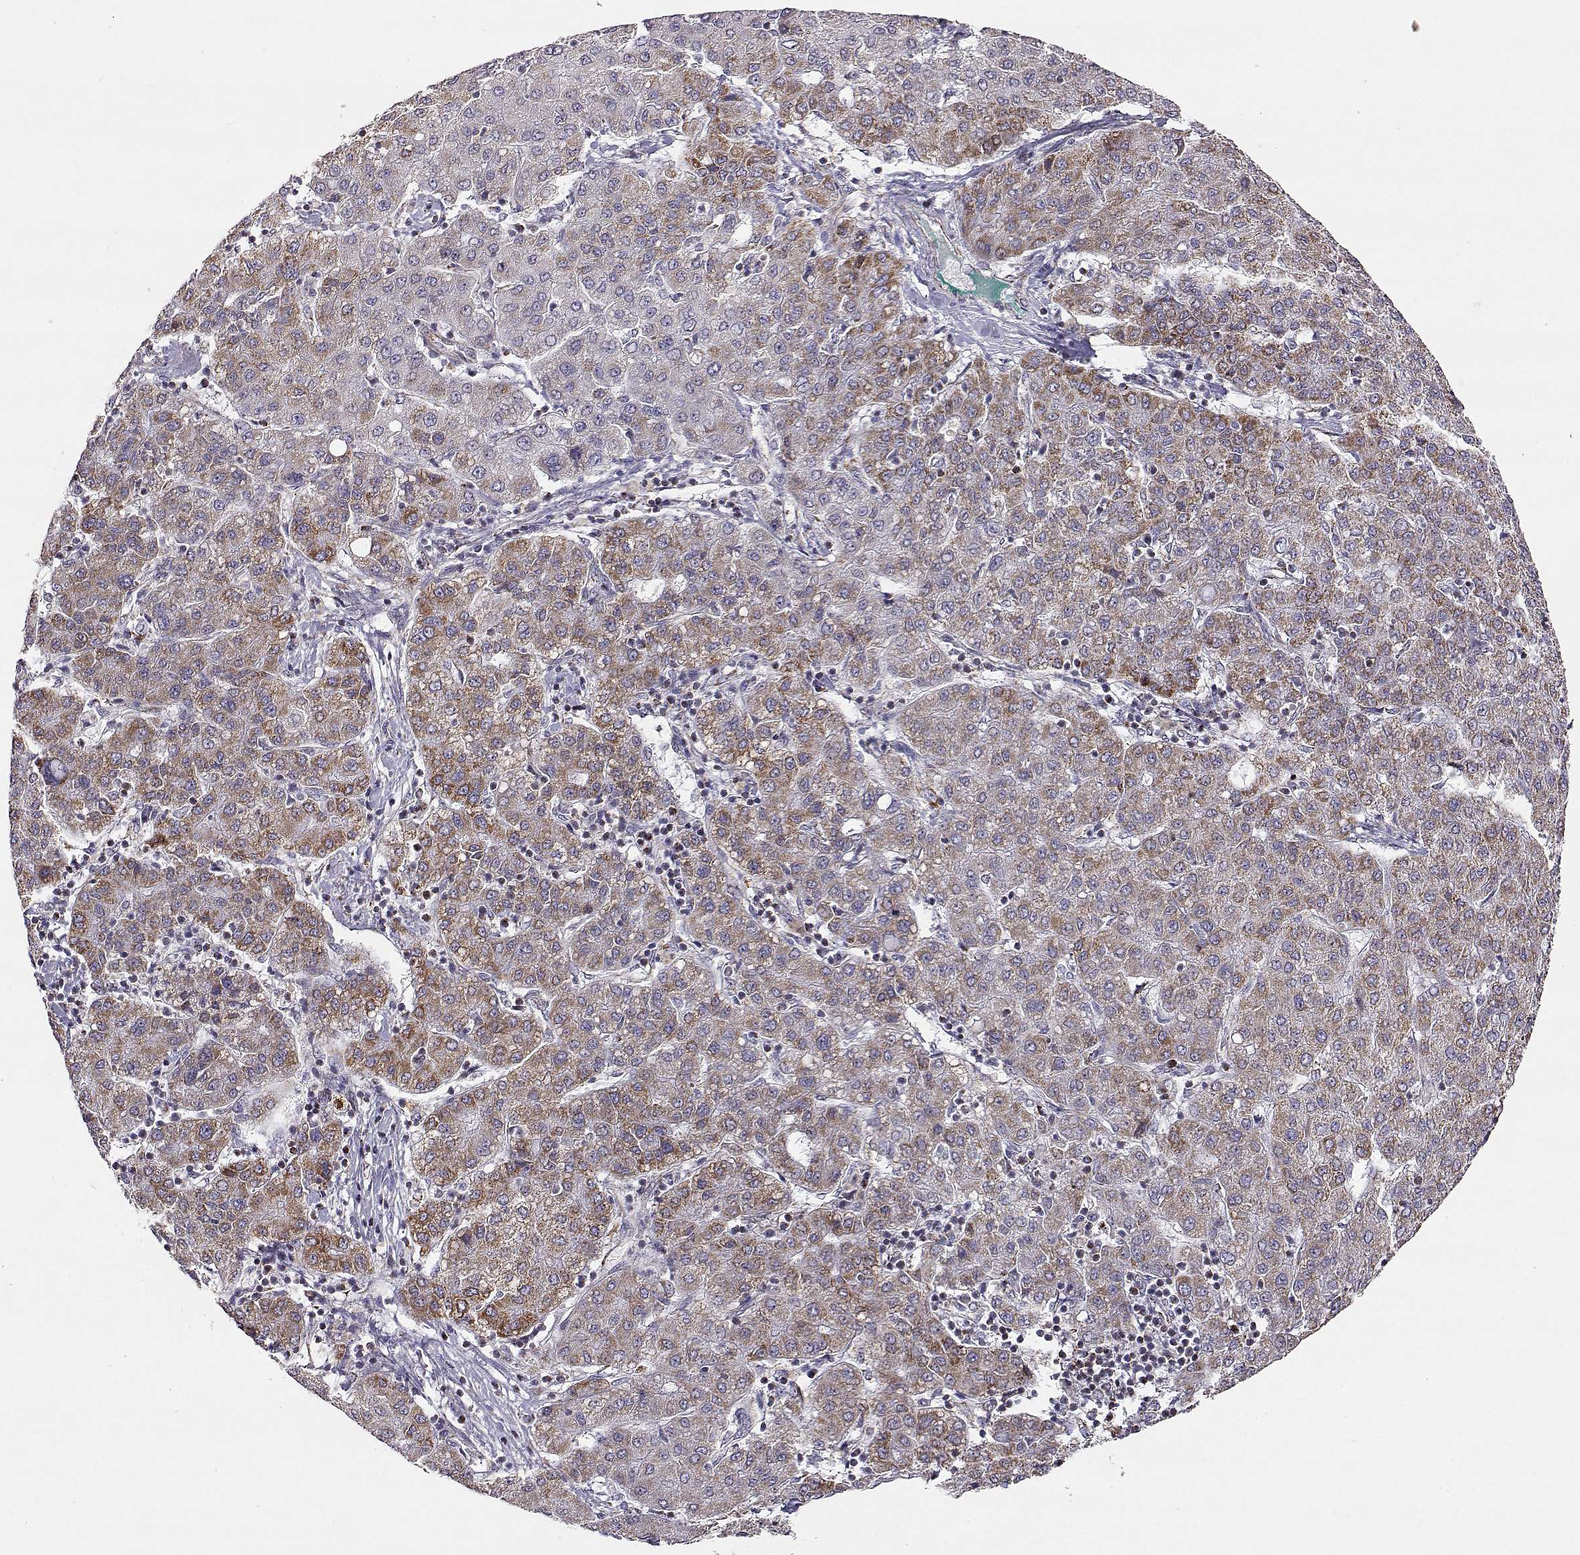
{"staining": {"intensity": "moderate", "quantity": ">75%", "location": "cytoplasmic/membranous"}, "tissue": "liver cancer", "cell_type": "Tumor cells", "image_type": "cancer", "snomed": [{"axis": "morphology", "description": "Carcinoma, Hepatocellular, NOS"}, {"axis": "topography", "description": "Liver"}], "caption": "Tumor cells exhibit moderate cytoplasmic/membranous positivity in about >75% of cells in hepatocellular carcinoma (liver).", "gene": "EXOG", "patient": {"sex": "male", "age": 65}}